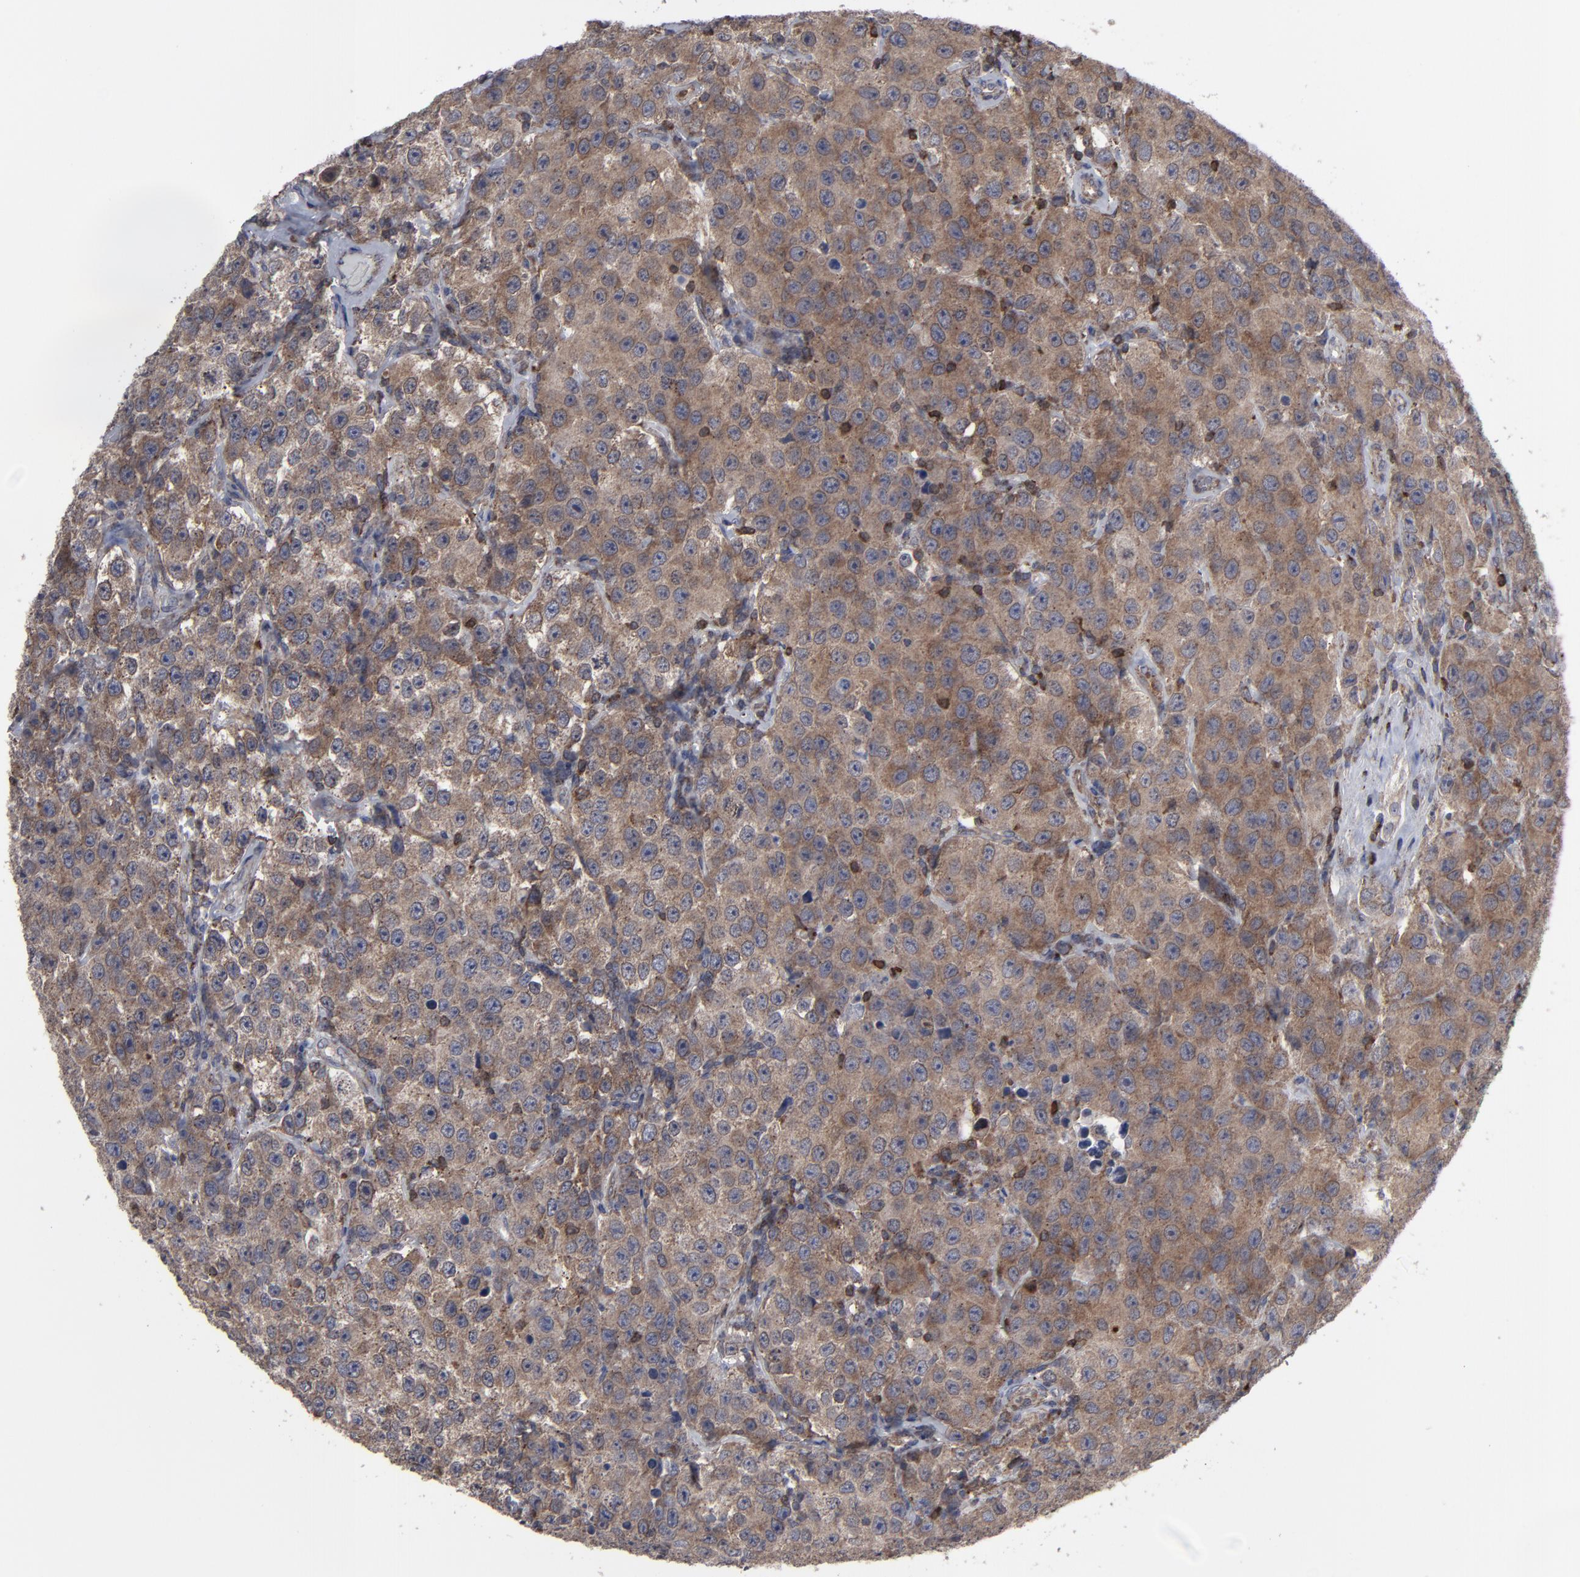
{"staining": {"intensity": "moderate", "quantity": ">75%", "location": "cytoplasmic/membranous"}, "tissue": "testis cancer", "cell_type": "Tumor cells", "image_type": "cancer", "snomed": [{"axis": "morphology", "description": "Seminoma, NOS"}, {"axis": "topography", "description": "Testis"}], "caption": "Testis seminoma stained with immunohistochemistry shows moderate cytoplasmic/membranous expression in approximately >75% of tumor cells.", "gene": "KIAA2026", "patient": {"sex": "male", "age": 52}}